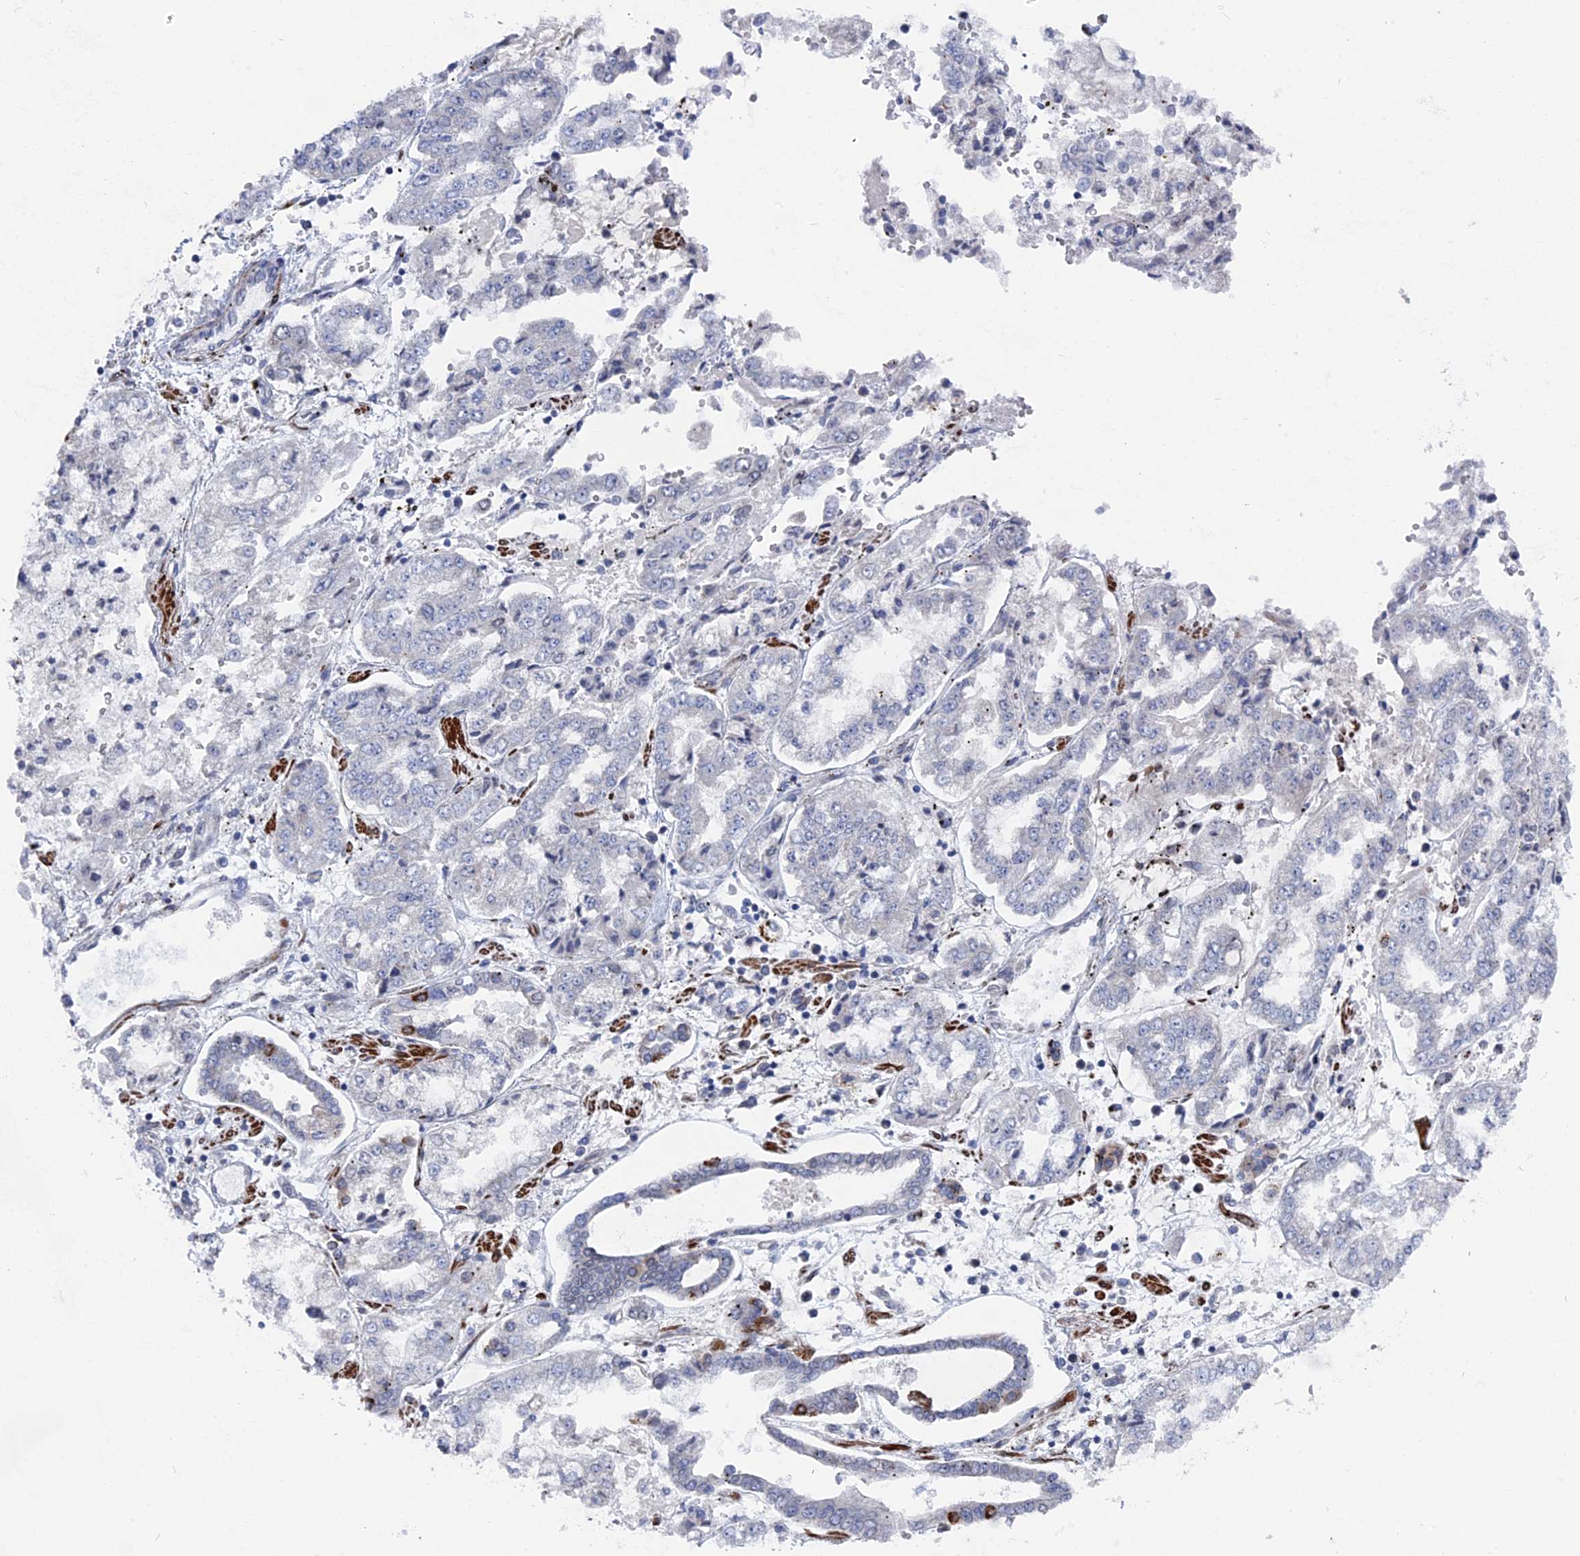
{"staining": {"intensity": "negative", "quantity": "none", "location": "none"}, "tissue": "stomach cancer", "cell_type": "Tumor cells", "image_type": "cancer", "snomed": [{"axis": "morphology", "description": "Adenocarcinoma, NOS"}, {"axis": "topography", "description": "Stomach"}], "caption": "Immunohistochemistry image of human stomach adenocarcinoma stained for a protein (brown), which reveals no expression in tumor cells.", "gene": "MTRF1", "patient": {"sex": "male", "age": 76}}